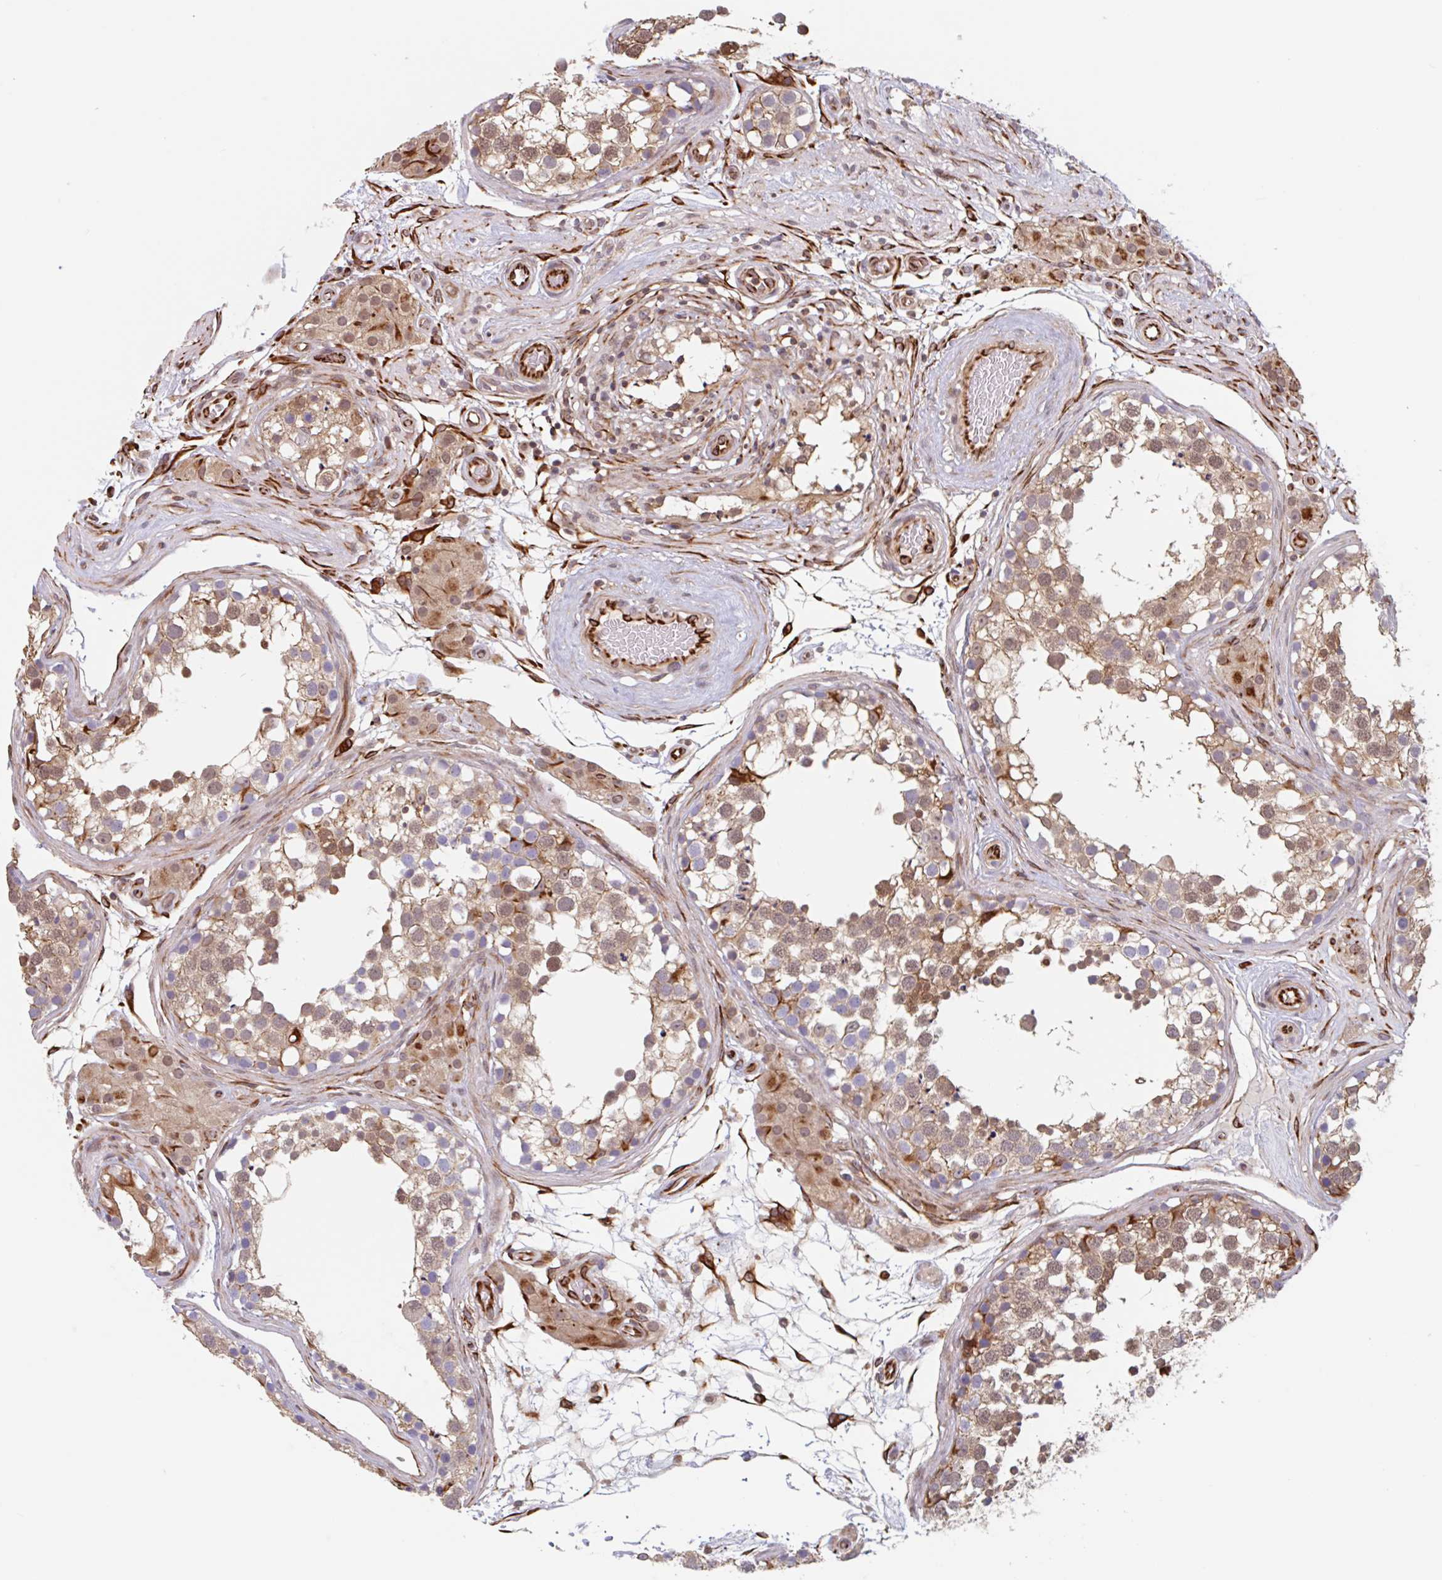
{"staining": {"intensity": "moderate", "quantity": ">75%", "location": "cytoplasmic/membranous,nuclear"}, "tissue": "testis", "cell_type": "Cells in seminiferous ducts", "image_type": "normal", "snomed": [{"axis": "morphology", "description": "Normal tissue, NOS"}, {"axis": "morphology", "description": "Seminoma, NOS"}, {"axis": "topography", "description": "Testis"}], "caption": "The image displays immunohistochemical staining of unremarkable testis. There is moderate cytoplasmic/membranous,nuclear expression is appreciated in about >75% of cells in seminiferous ducts.", "gene": "NUB1", "patient": {"sex": "male", "age": 65}}